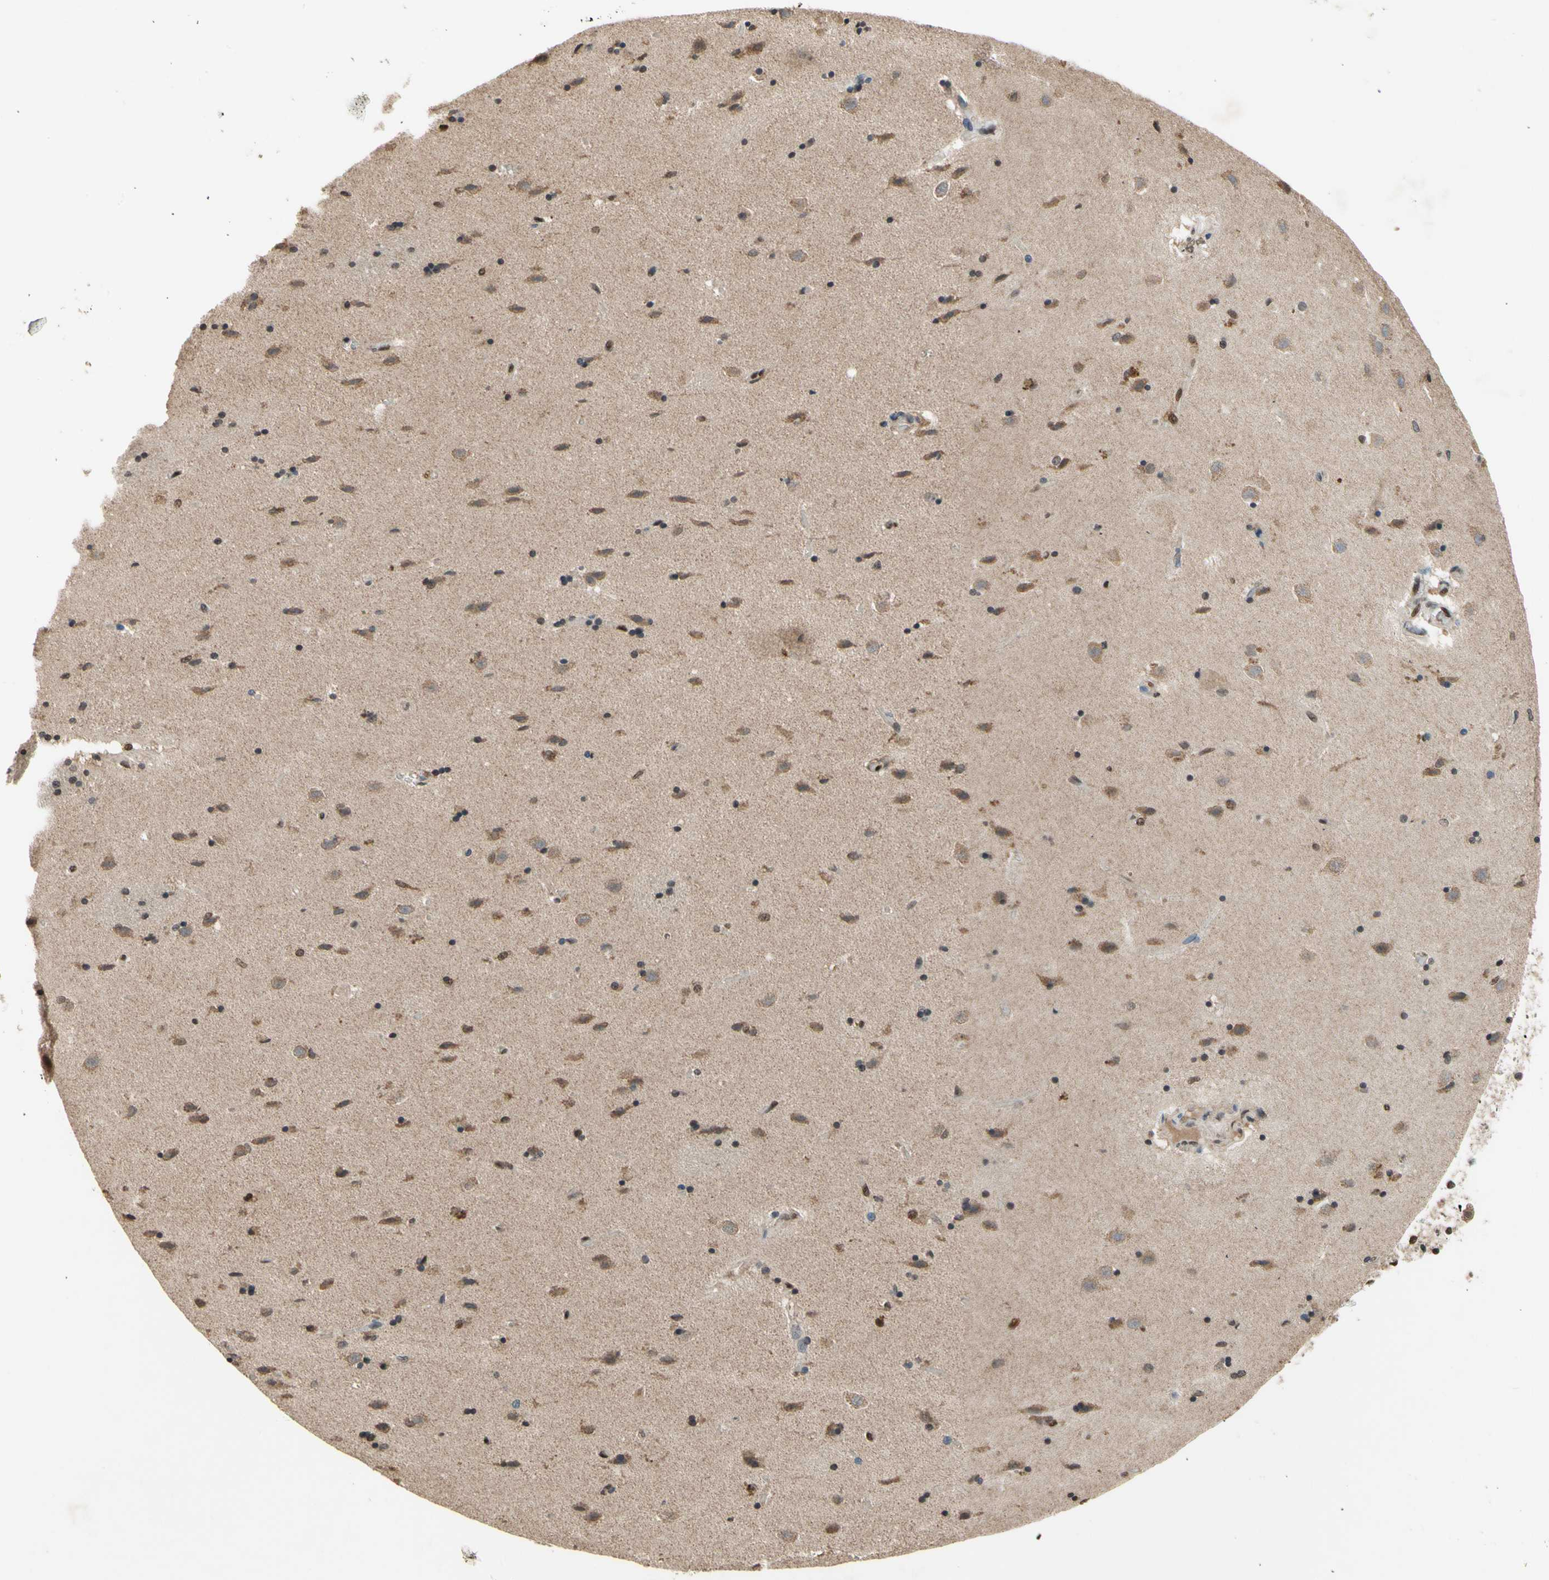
{"staining": {"intensity": "weak", "quantity": "25%-75%", "location": "cytoplasmic/membranous,nuclear"}, "tissue": "caudate", "cell_type": "Glial cells", "image_type": "normal", "snomed": [{"axis": "morphology", "description": "Normal tissue, NOS"}, {"axis": "topography", "description": "Lateral ventricle wall"}], "caption": "High-magnification brightfield microscopy of normal caudate stained with DAB (3,3'-diaminobenzidine) (brown) and counterstained with hematoxylin (blue). glial cells exhibit weak cytoplasmic/membranous,nuclear positivity is seen in approximately25%-75% of cells.", "gene": "GSR", "patient": {"sex": "female", "age": 54}}